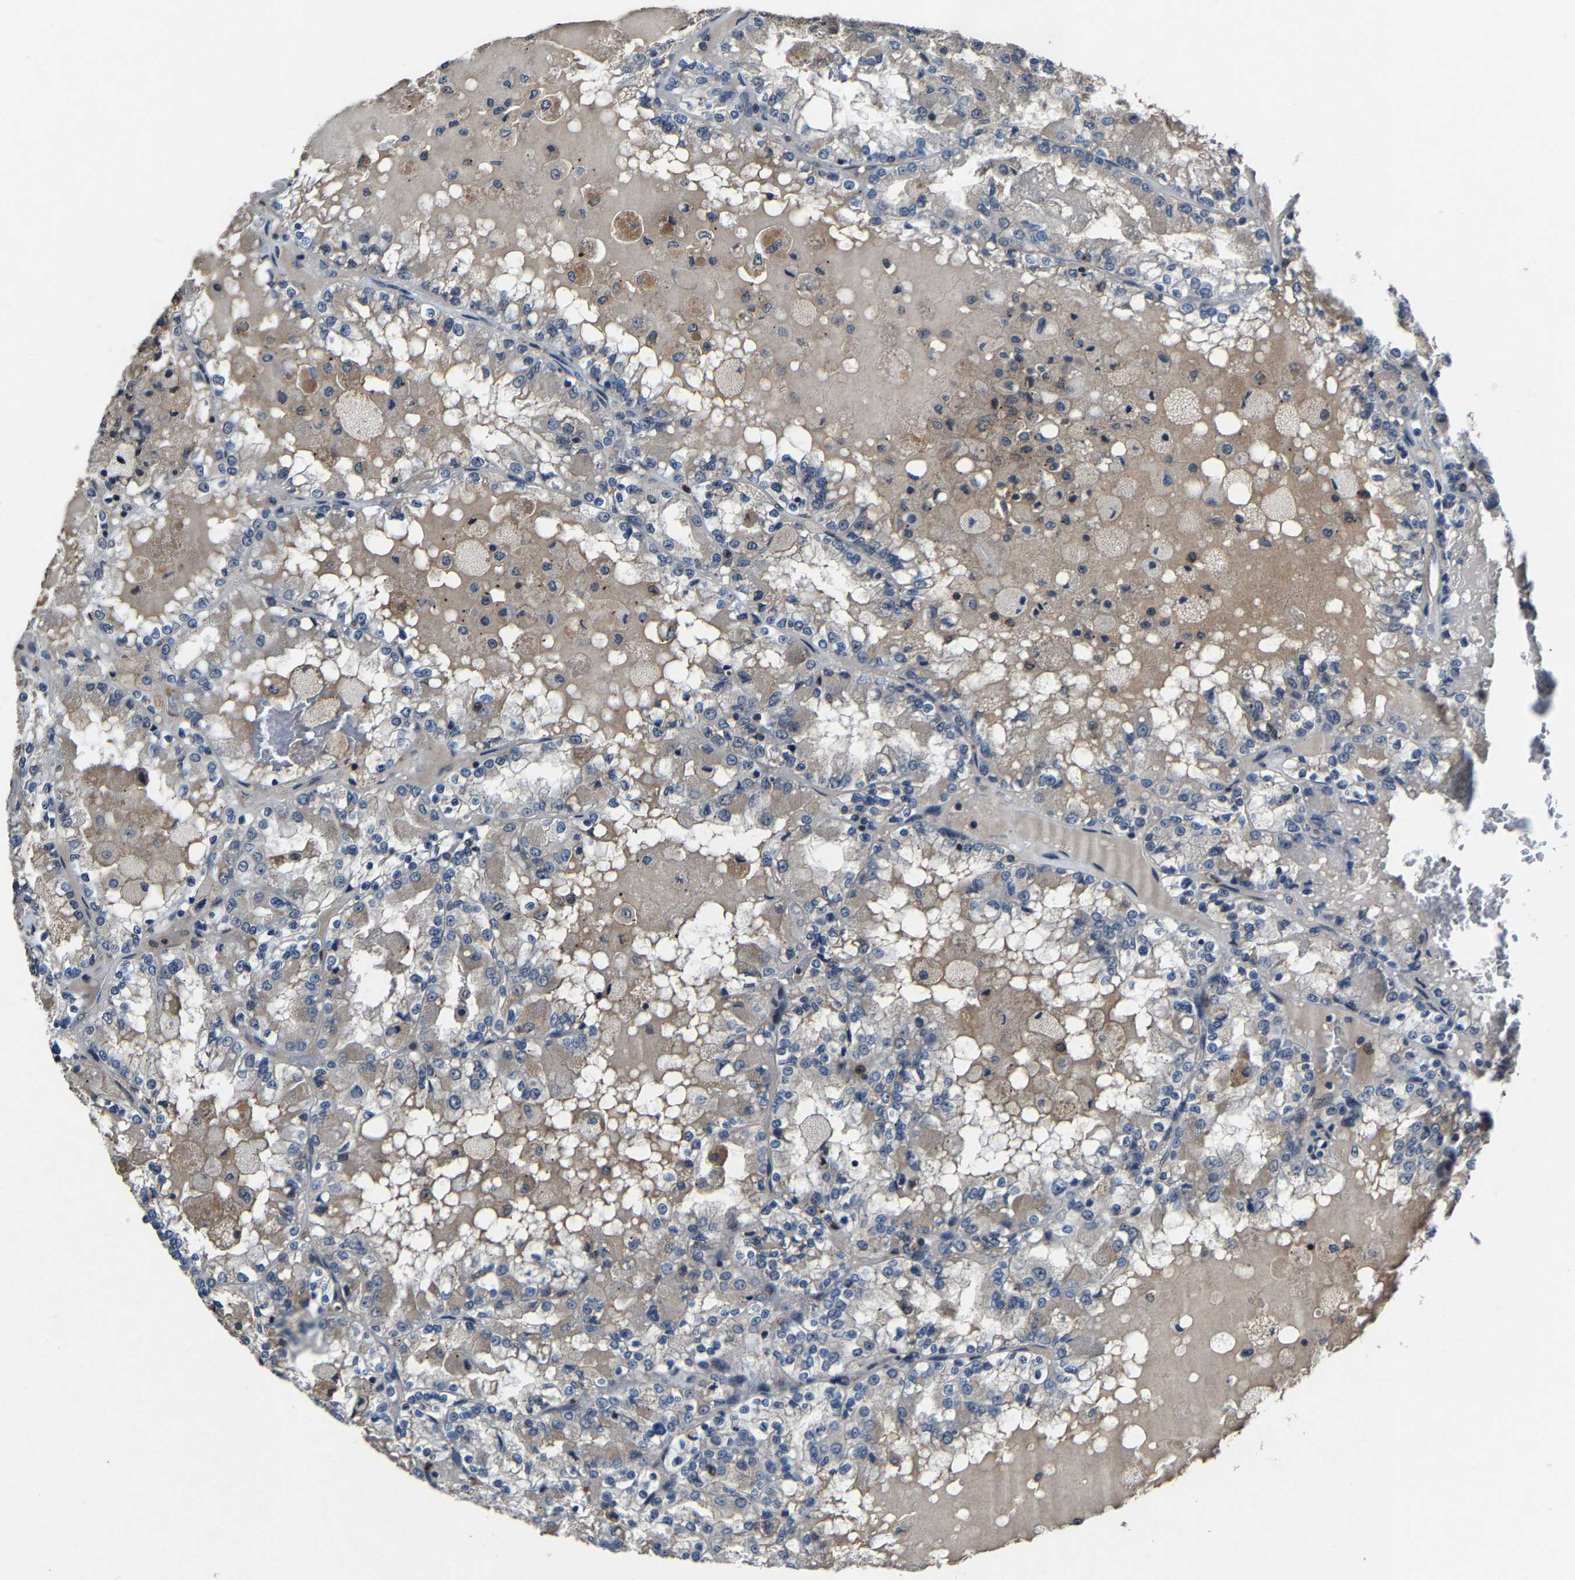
{"staining": {"intensity": "negative", "quantity": "none", "location": "none"}, "tissue": "renal cancer", "cell_type": "Tumor cells", "image_type": "cancer", "snomed": [{"axis": "morphology", "description": "Adenocarcinoma, NOS"}, {"axis": "topography", "description": "Kidney"}], "caption": "Protein analysis of renal cancer (adenocarcinoma) shows no significant staining in tumor cells.", "gene": "PCNX2", "patient": {"sex": "female", "age": 56}}